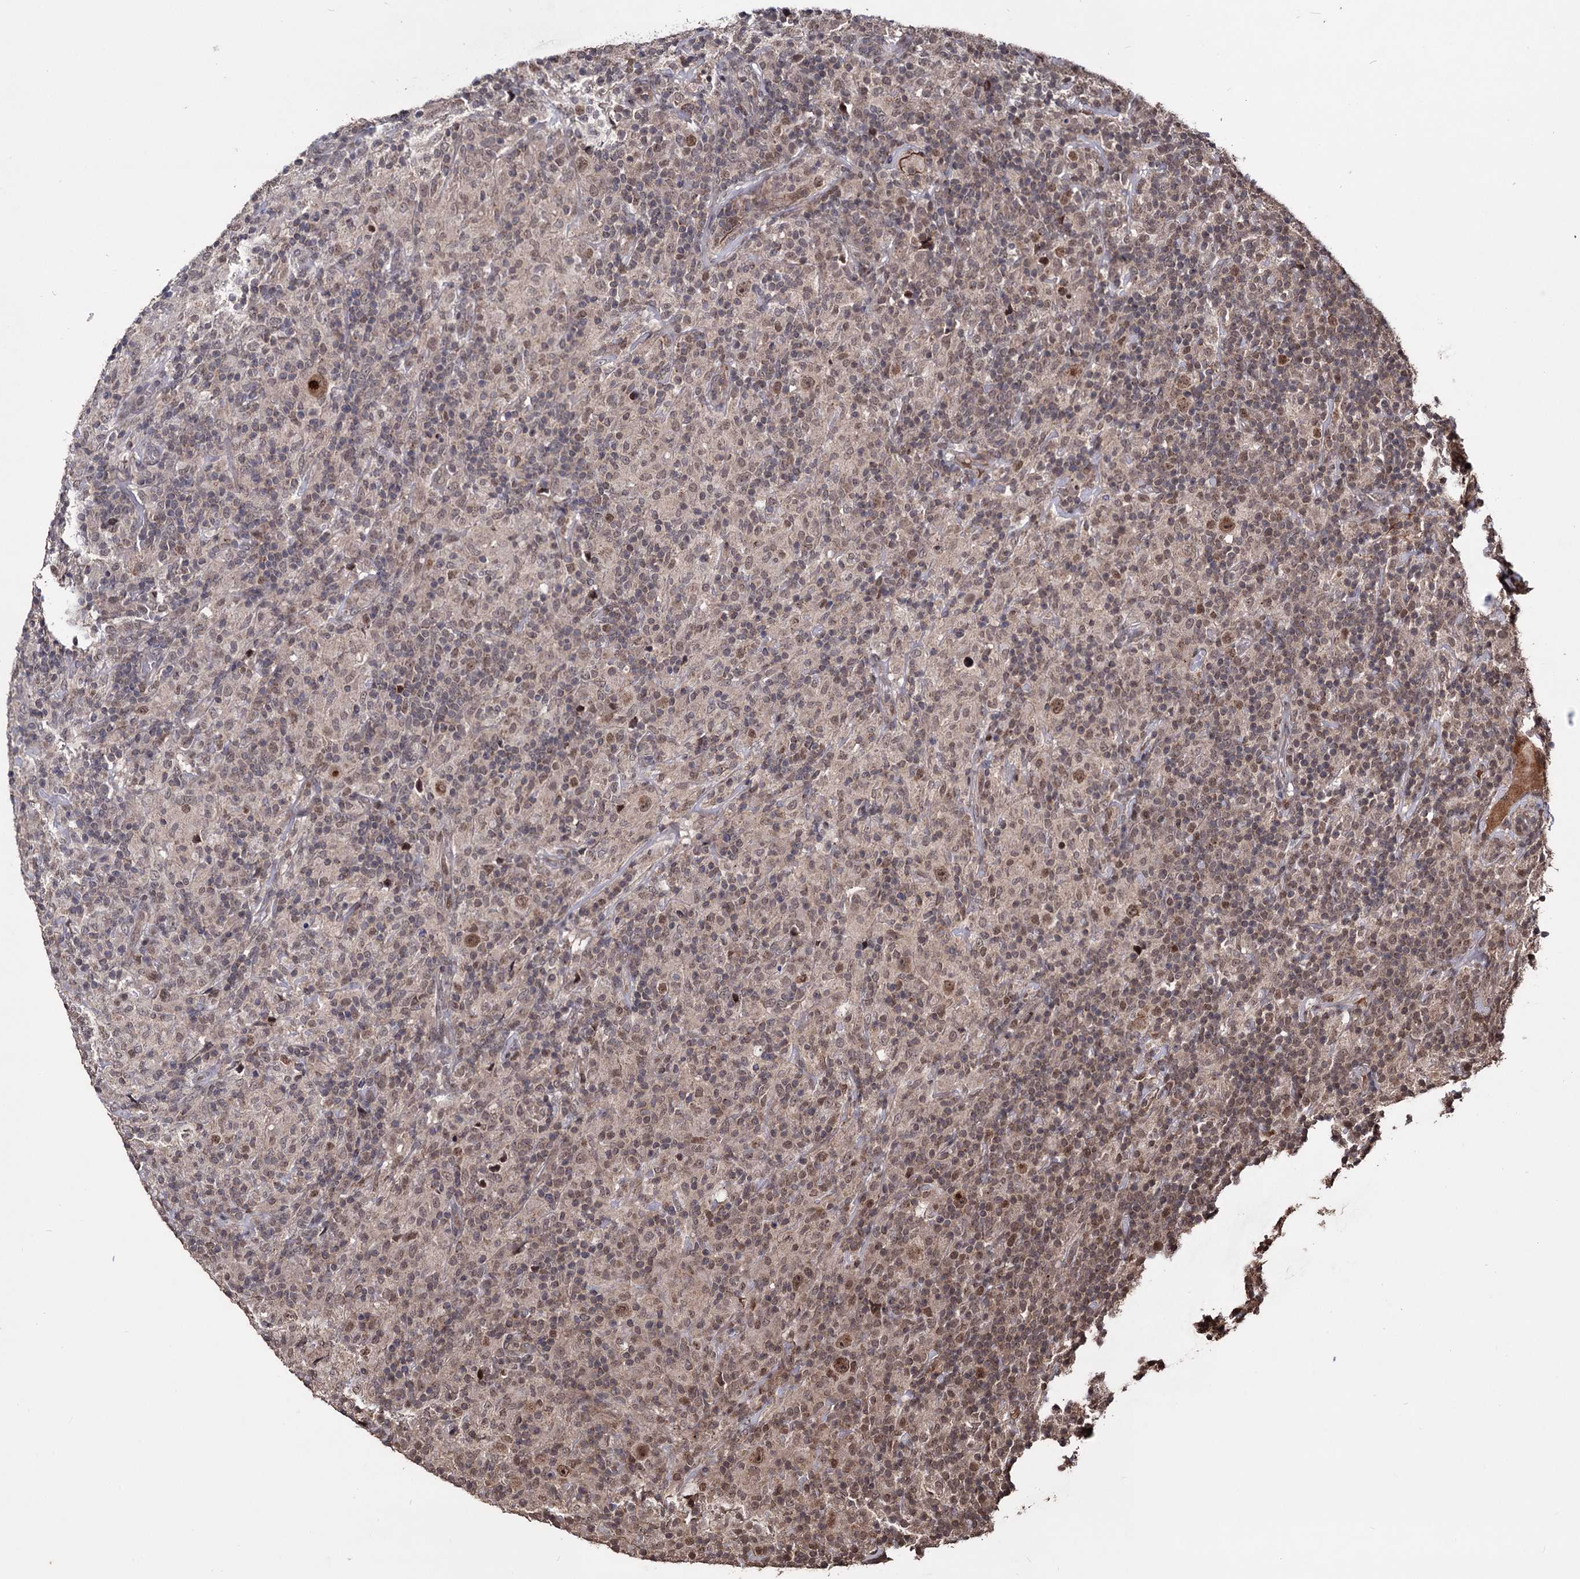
{"staining": {"intensity": "moderate", "quantity": ">75%", "location": "nuclear"}, "tissue": "lymphoma", "cell_type": "Tumor cells", "image_type": "cancer", "snomed": [{"axis": "morphology", "description": "Hodgkin's disease, NOS"}, {"axis": "topography", "description": "Lymph node"}], "caption": "DAB immunohistochemical staining of human Hodgkin's disease shows moderate nuclear protein staining in about >75% of tumor cells.", "gene": "KLF5", "patient": {"sex": "male", "age": 70}}